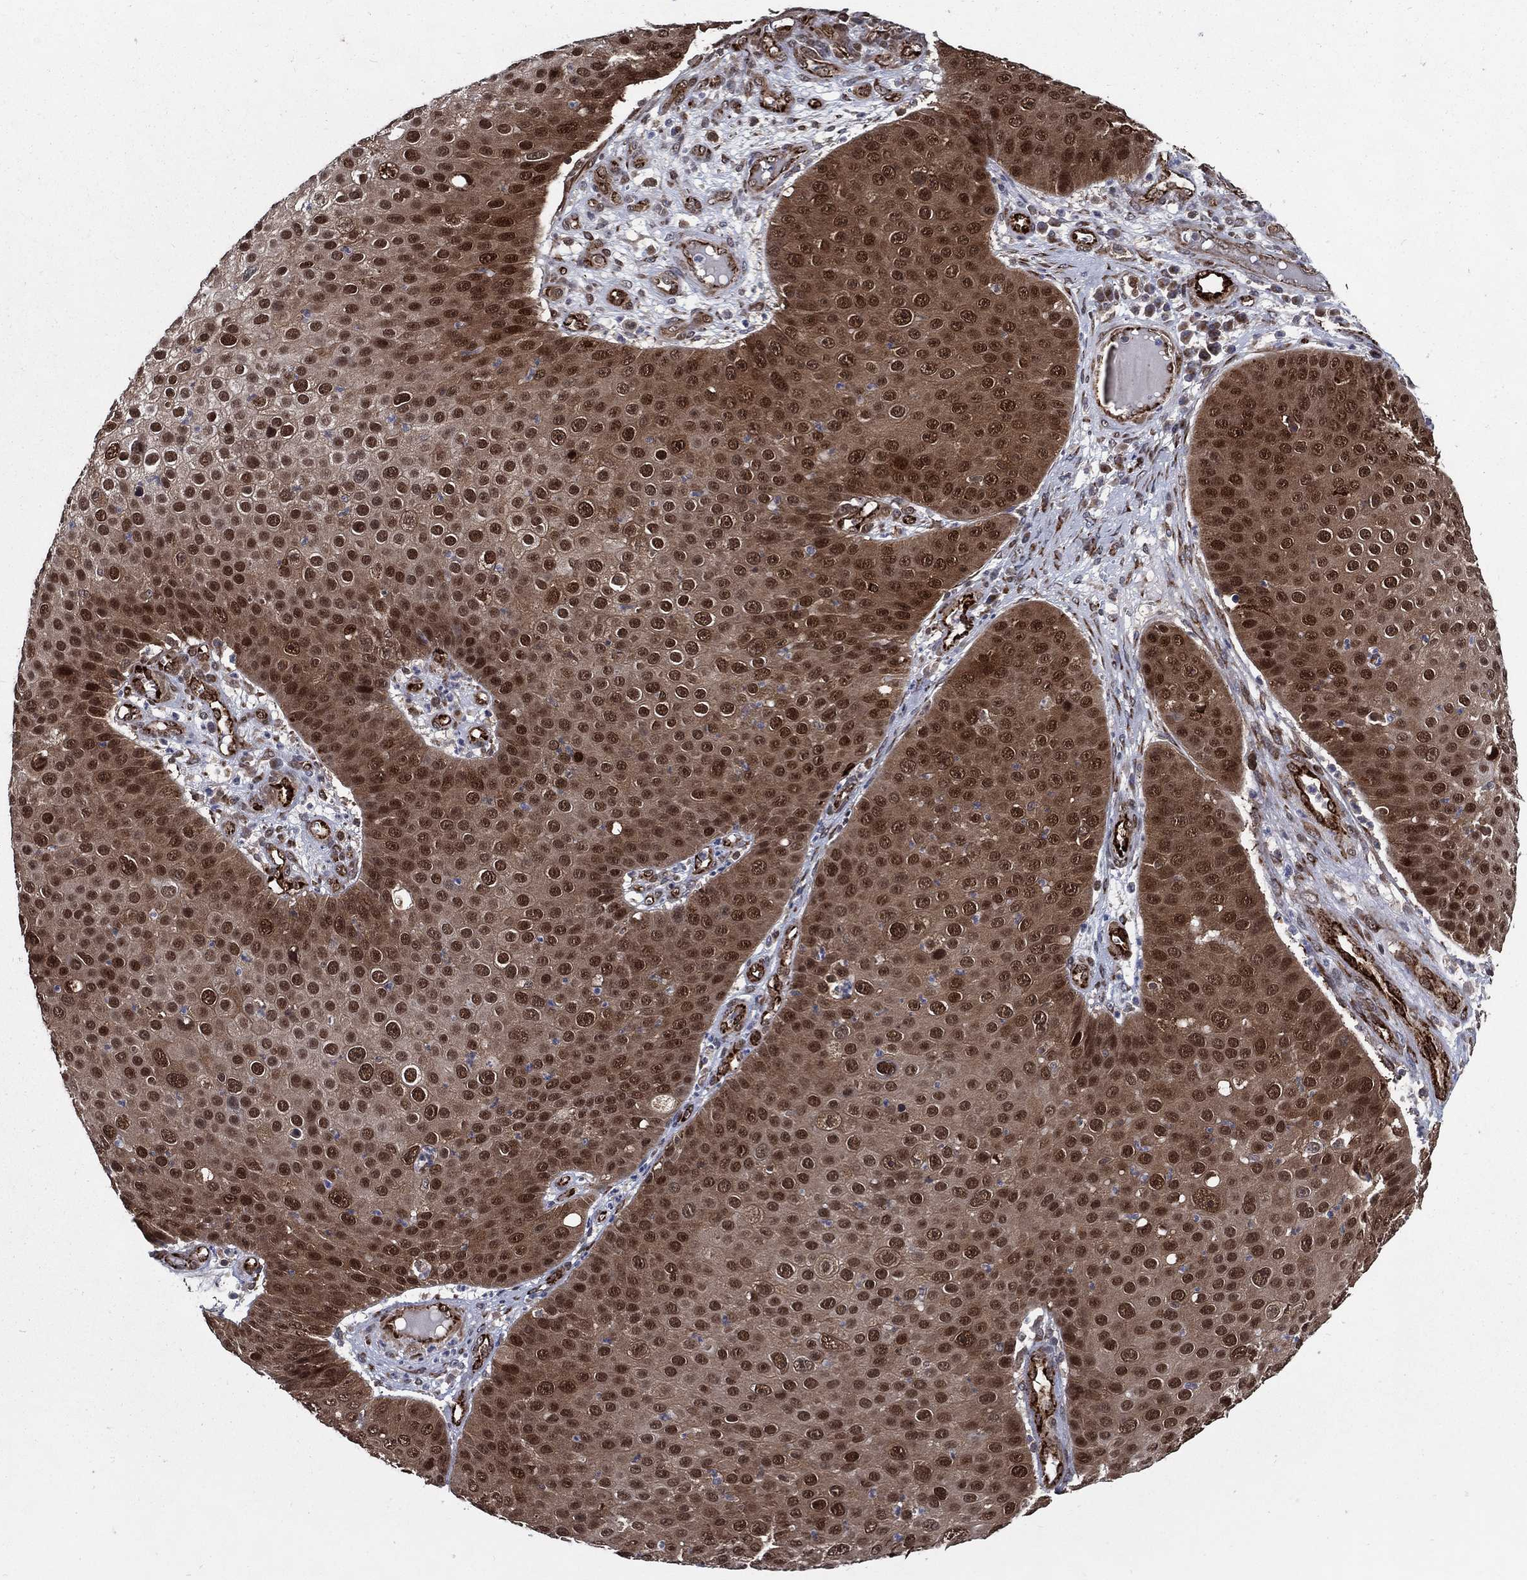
{"staining": {"intensity": "strong", "quantity": ">75%", "location": "cytoplasmic/membranous"}, "tissue": "skin cancer", "cell_type": "Tumor cells", "image_type": "cancer", "snomed": [{"axis": "morphology", "description": "Squamous cell carcinoma, NOS"}, {"axis": "topography", "description": "Skin"}], "caption": "Immunohistochemistry (IHC) (DAB) staining of skin squamous cell carcinoma shows strong cytoplasmic/membranous protein expression in approximately >75% of tumor cells.", "gene": "ARHGAP11A", "patient": {"sex": "male", "age": 71}}